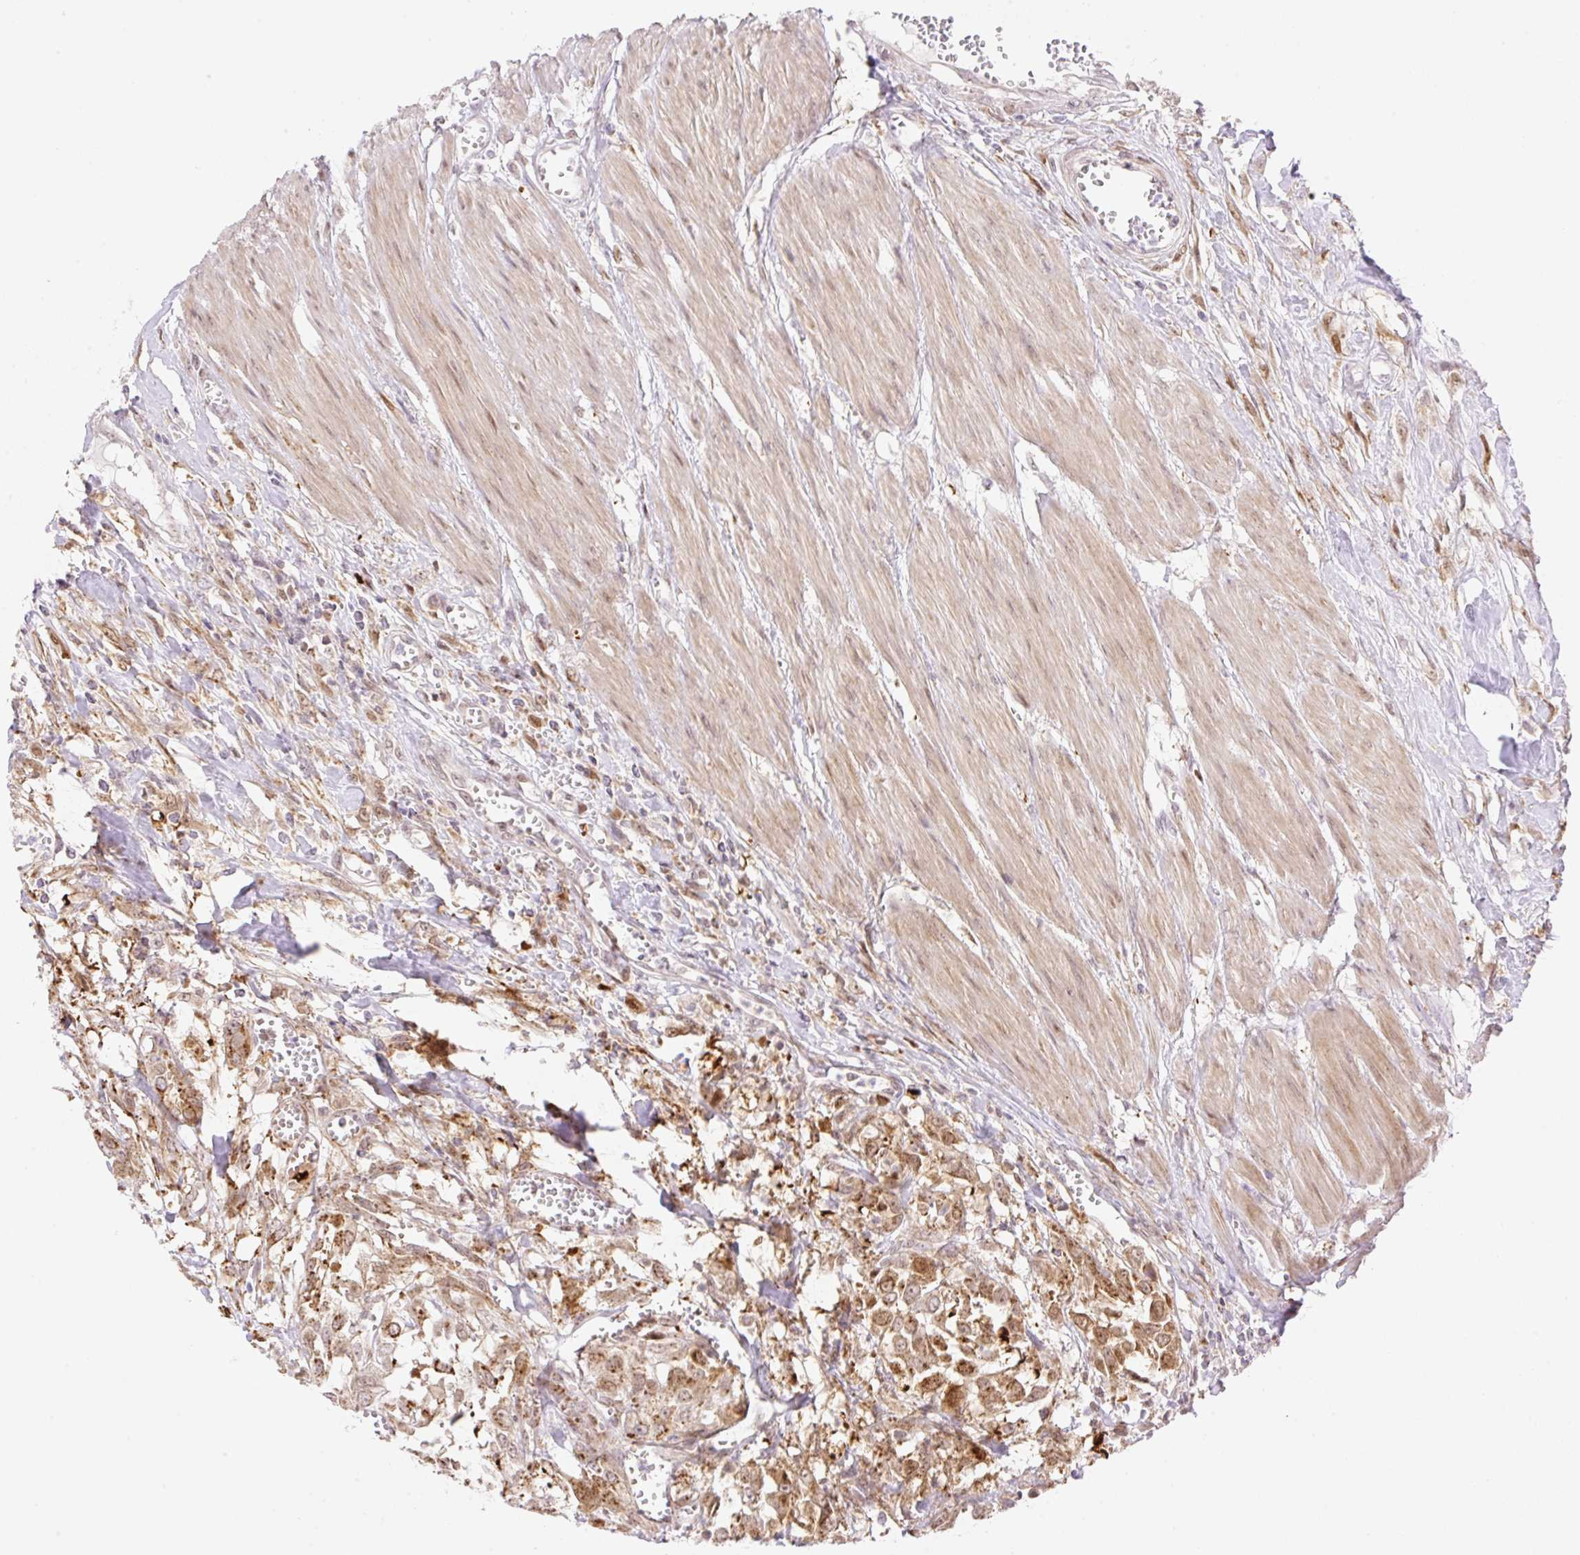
{"staining": {"intensity": "moderate", "quantity": "25%-75%", "location": "cytoplasmic/membranous,nuclear"}, "tissue": "urothelial cancer", "cell_type": "Tumor cells", "image_type": "cancer", "snomed": [{"axis": "morphology", "description": "Urothelial carcinoma, High grade"}, {"axis": "topography", "description": "Urinary bladder"}], "caption": "Immunohistochemistry (DAB (3,3'-diaminobenzidine)) staining of urothelial cancer displays moderate cytoplasmic/membranous and nuclear protein positivity in approximately 25%-75% of tumor cells. The protein is shown in brown color, while the nuclei are stained blue.", "gene": "ZFP41", "patient": {"sex": "male", "age": 57}}